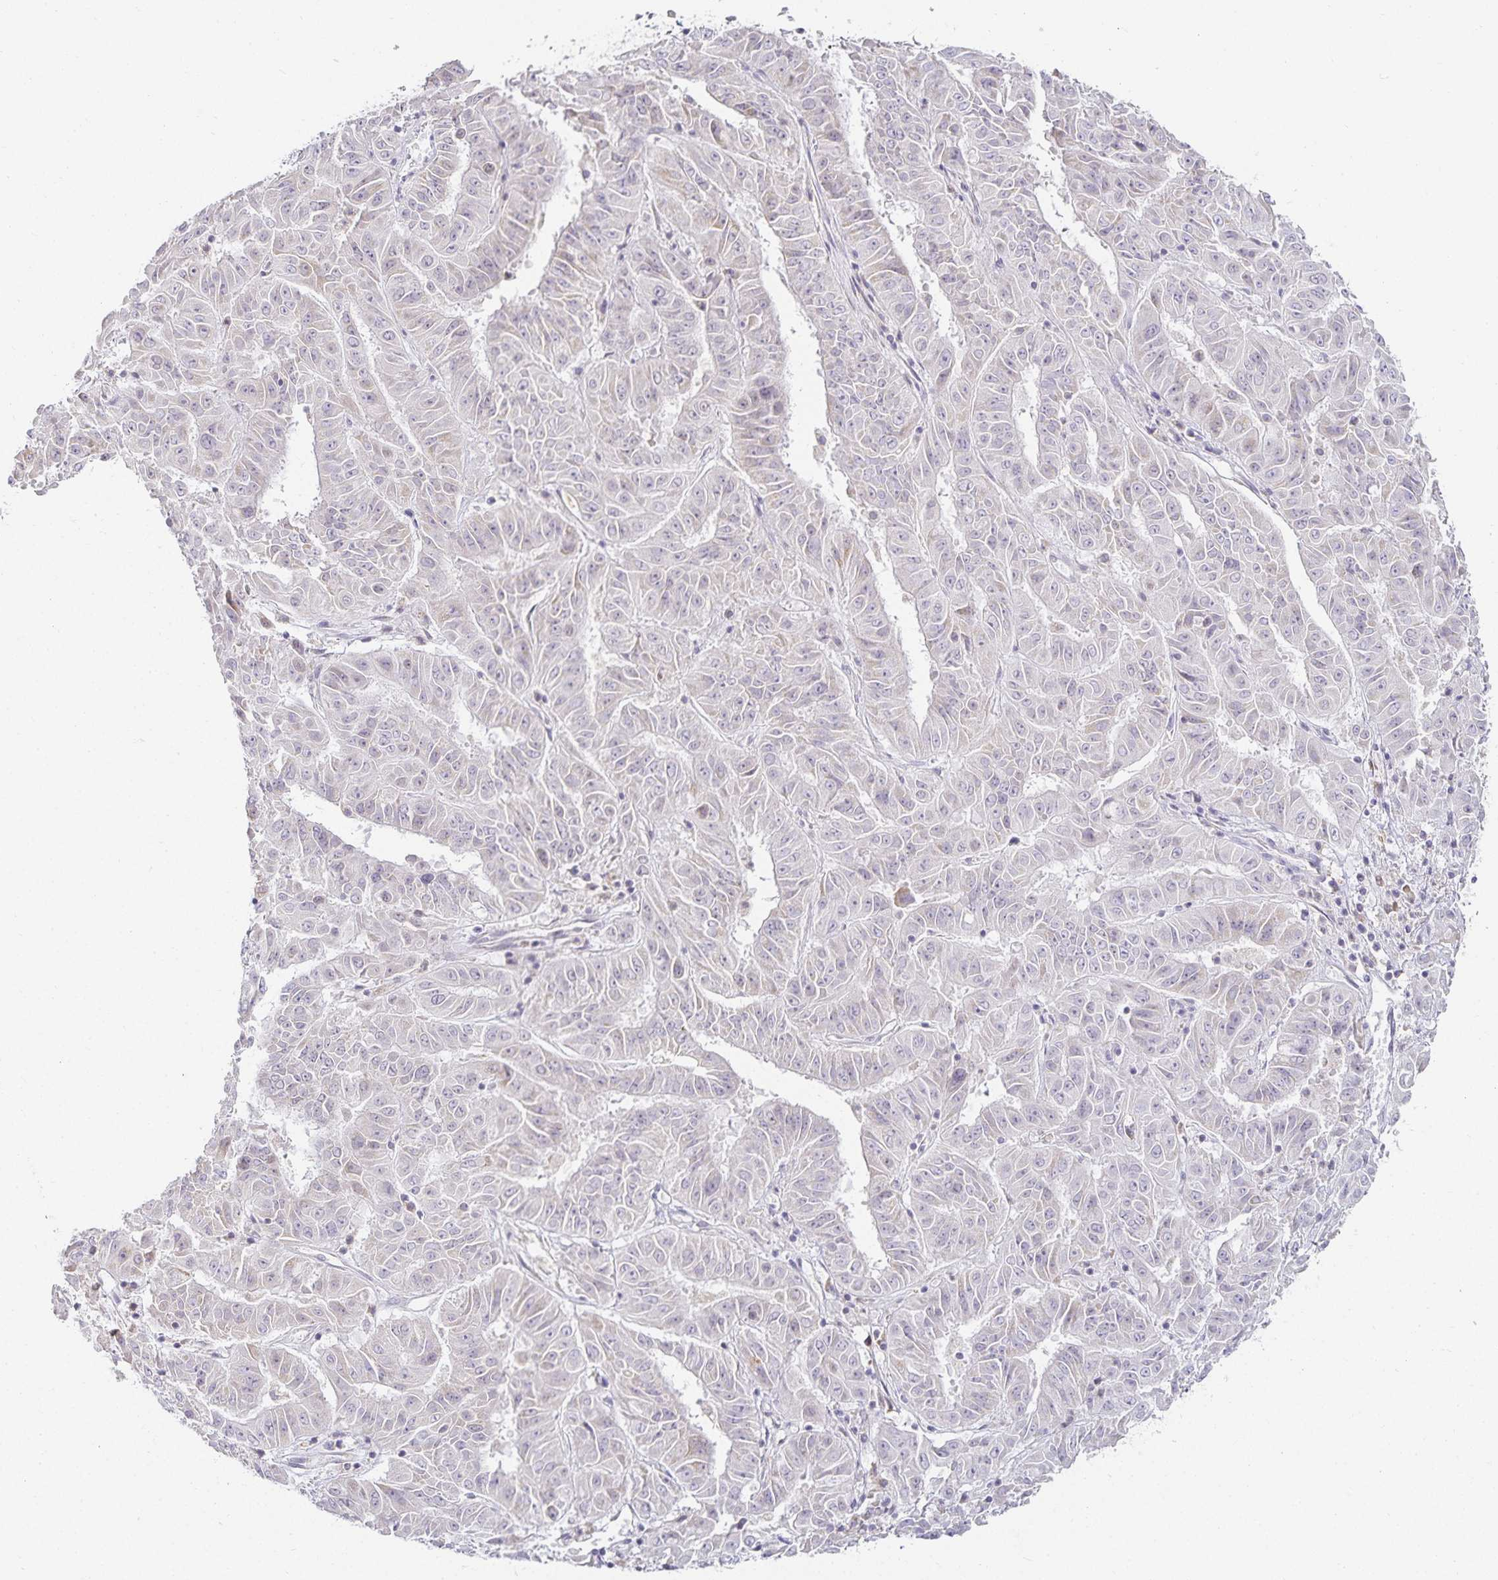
{"staining": {"intensity": "negative", "quantity": "none", "location": "none"}, "tissue": "pancreatic cancer", "cell_type": "Tumor cells", "image_type": "cancer", "snomed": [{"axis": "morphology", "description": "Adenocarcinoma, NOS"}, {"axis": "topography", "description": "Pancreas"}], "caption": "Pancreatic cancer was stained to show a protein in brown. There is no significant positivity in tumor cells.", "gene": "GP2", "patient": {"sex": "male", "age": 63}}